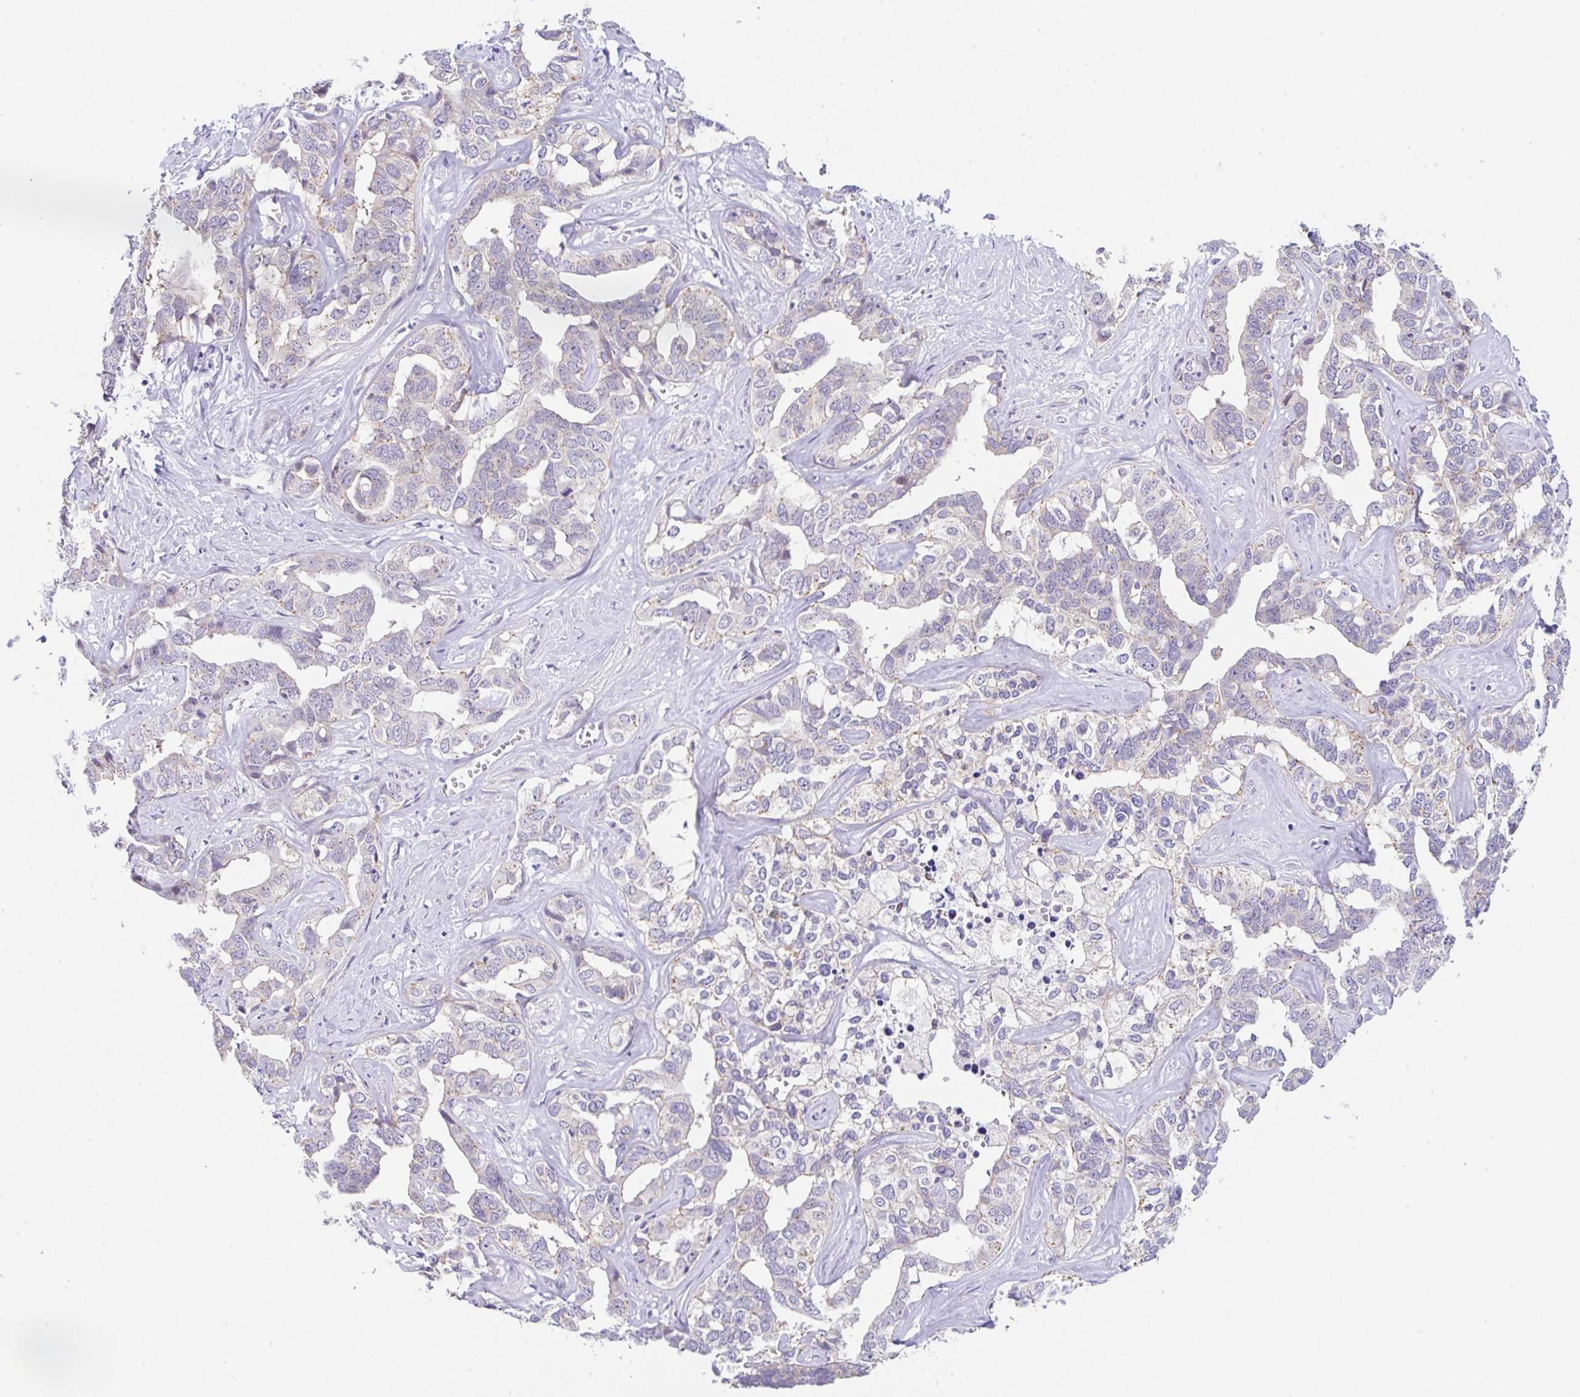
{"staining": {"intensity": "negative", "quantity": "none", "location": "none"}, "tissue": "liver cancer", "cell_type": "Tumor cells", "image_type": "cancer", "snomed": [{"axis": "morphology", "description": "Cholangiocarcinoma"}, {"axis": "topography", "description": "Liver"}], "caption": "Micrograph shows no protein expression in tumor cells of liver cancer (cholangiocarcinoma) tissue.", "gene": "CGNL1", "patient": {"sex": "male", "age": 59}}